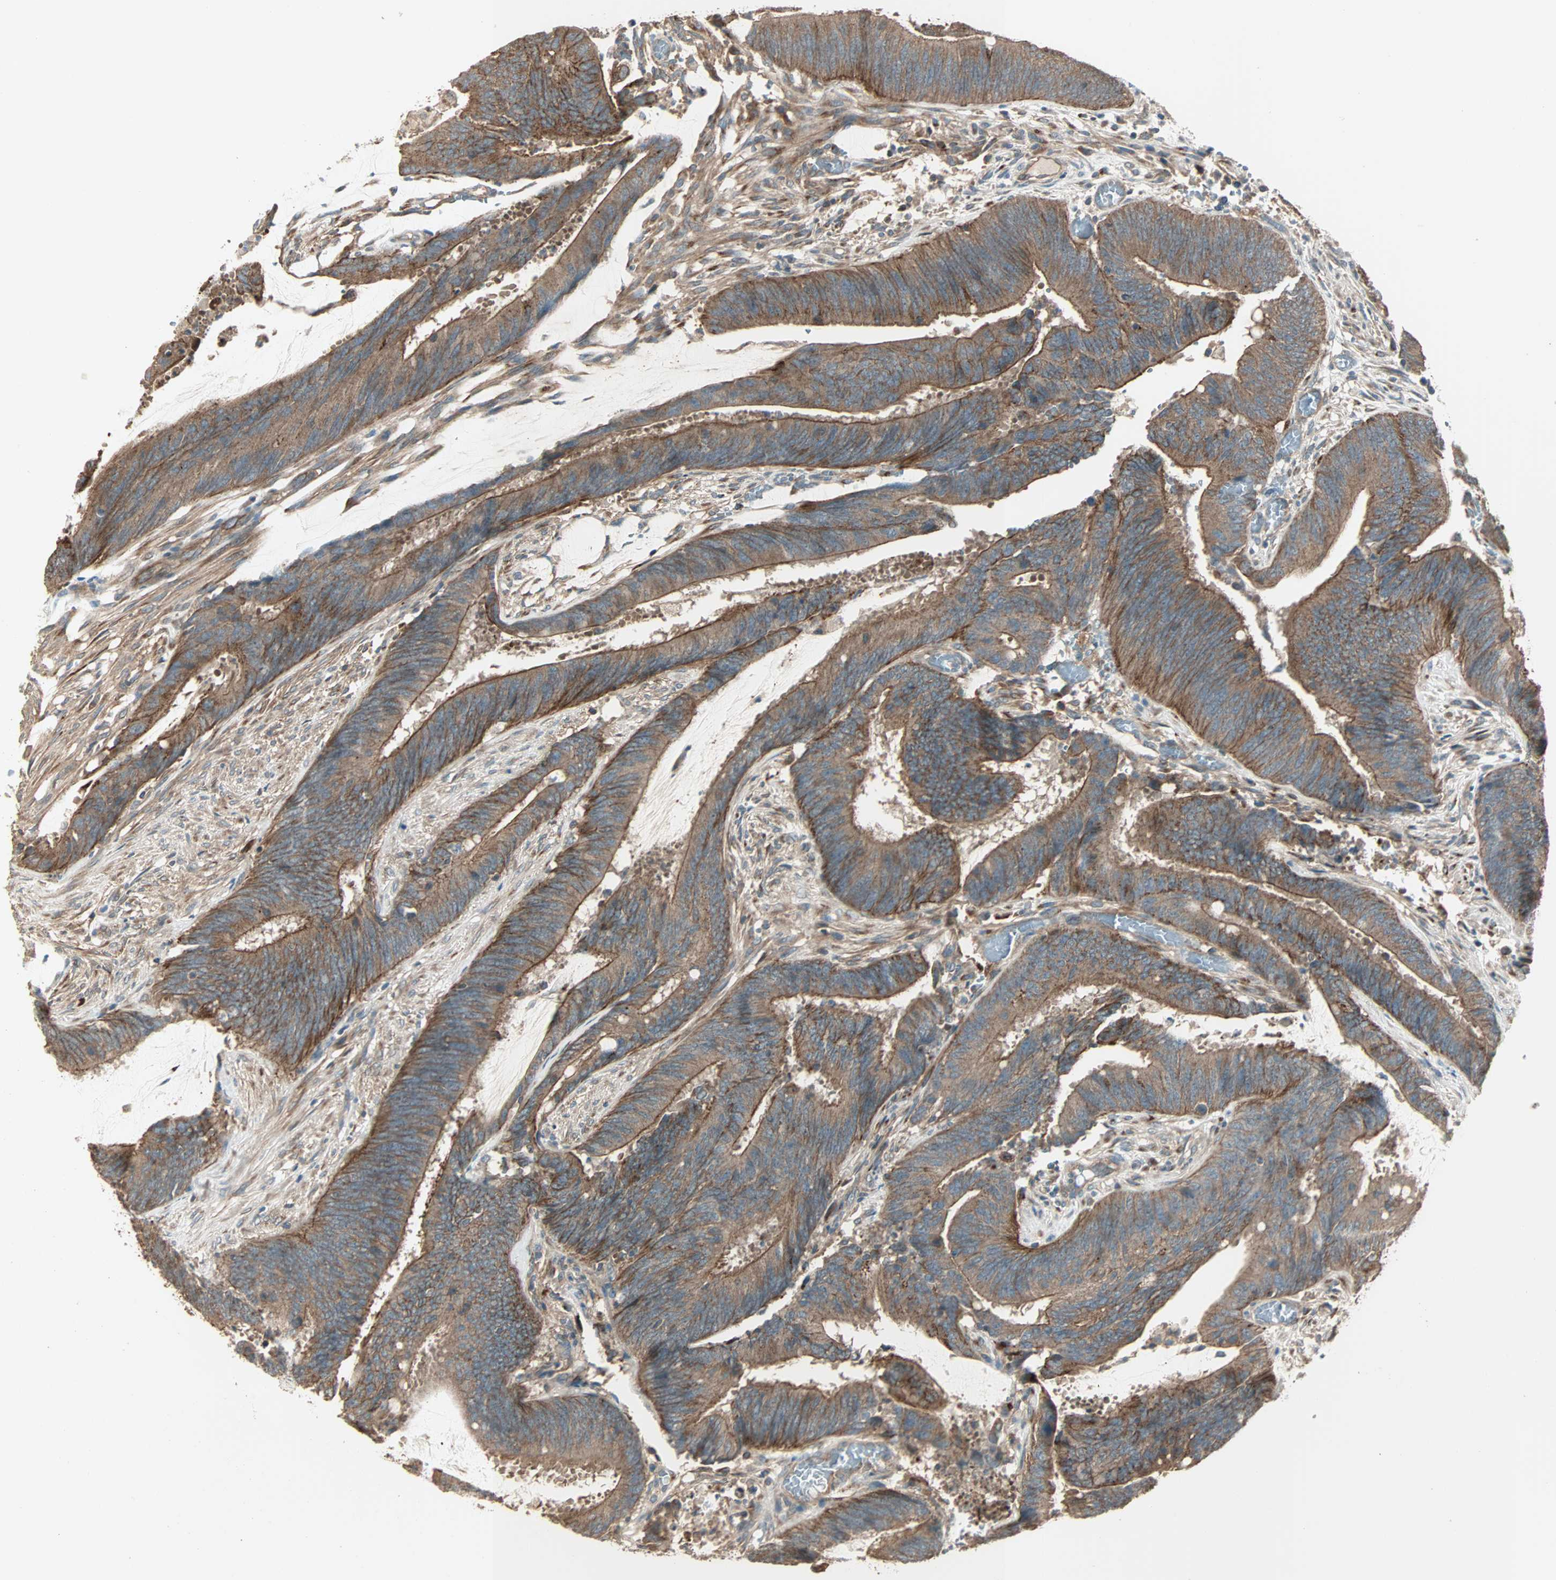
{"staining": {"intensity": "moderate", "quantity": ">75%", "location": "cytoplasmic/membranous"}, "tissue": "colorectal cancer", "cell_type": "Tumor cells", "image_type": "cancer", "snomed": [{"axis": "morphology", "description": "Adenocarcinoma, NOS"}, {"axis": "topography", "description": "Rectum"}], "caption": "Moderate cytoplasmic/membranous positivity for a protein is seen in approximately >75% of tumor cells of adenocarcinoma (colorectal) using immunohistochemistry.", "gene": "MAP3K21", "patient": {"sex": "female", "age": 66}}